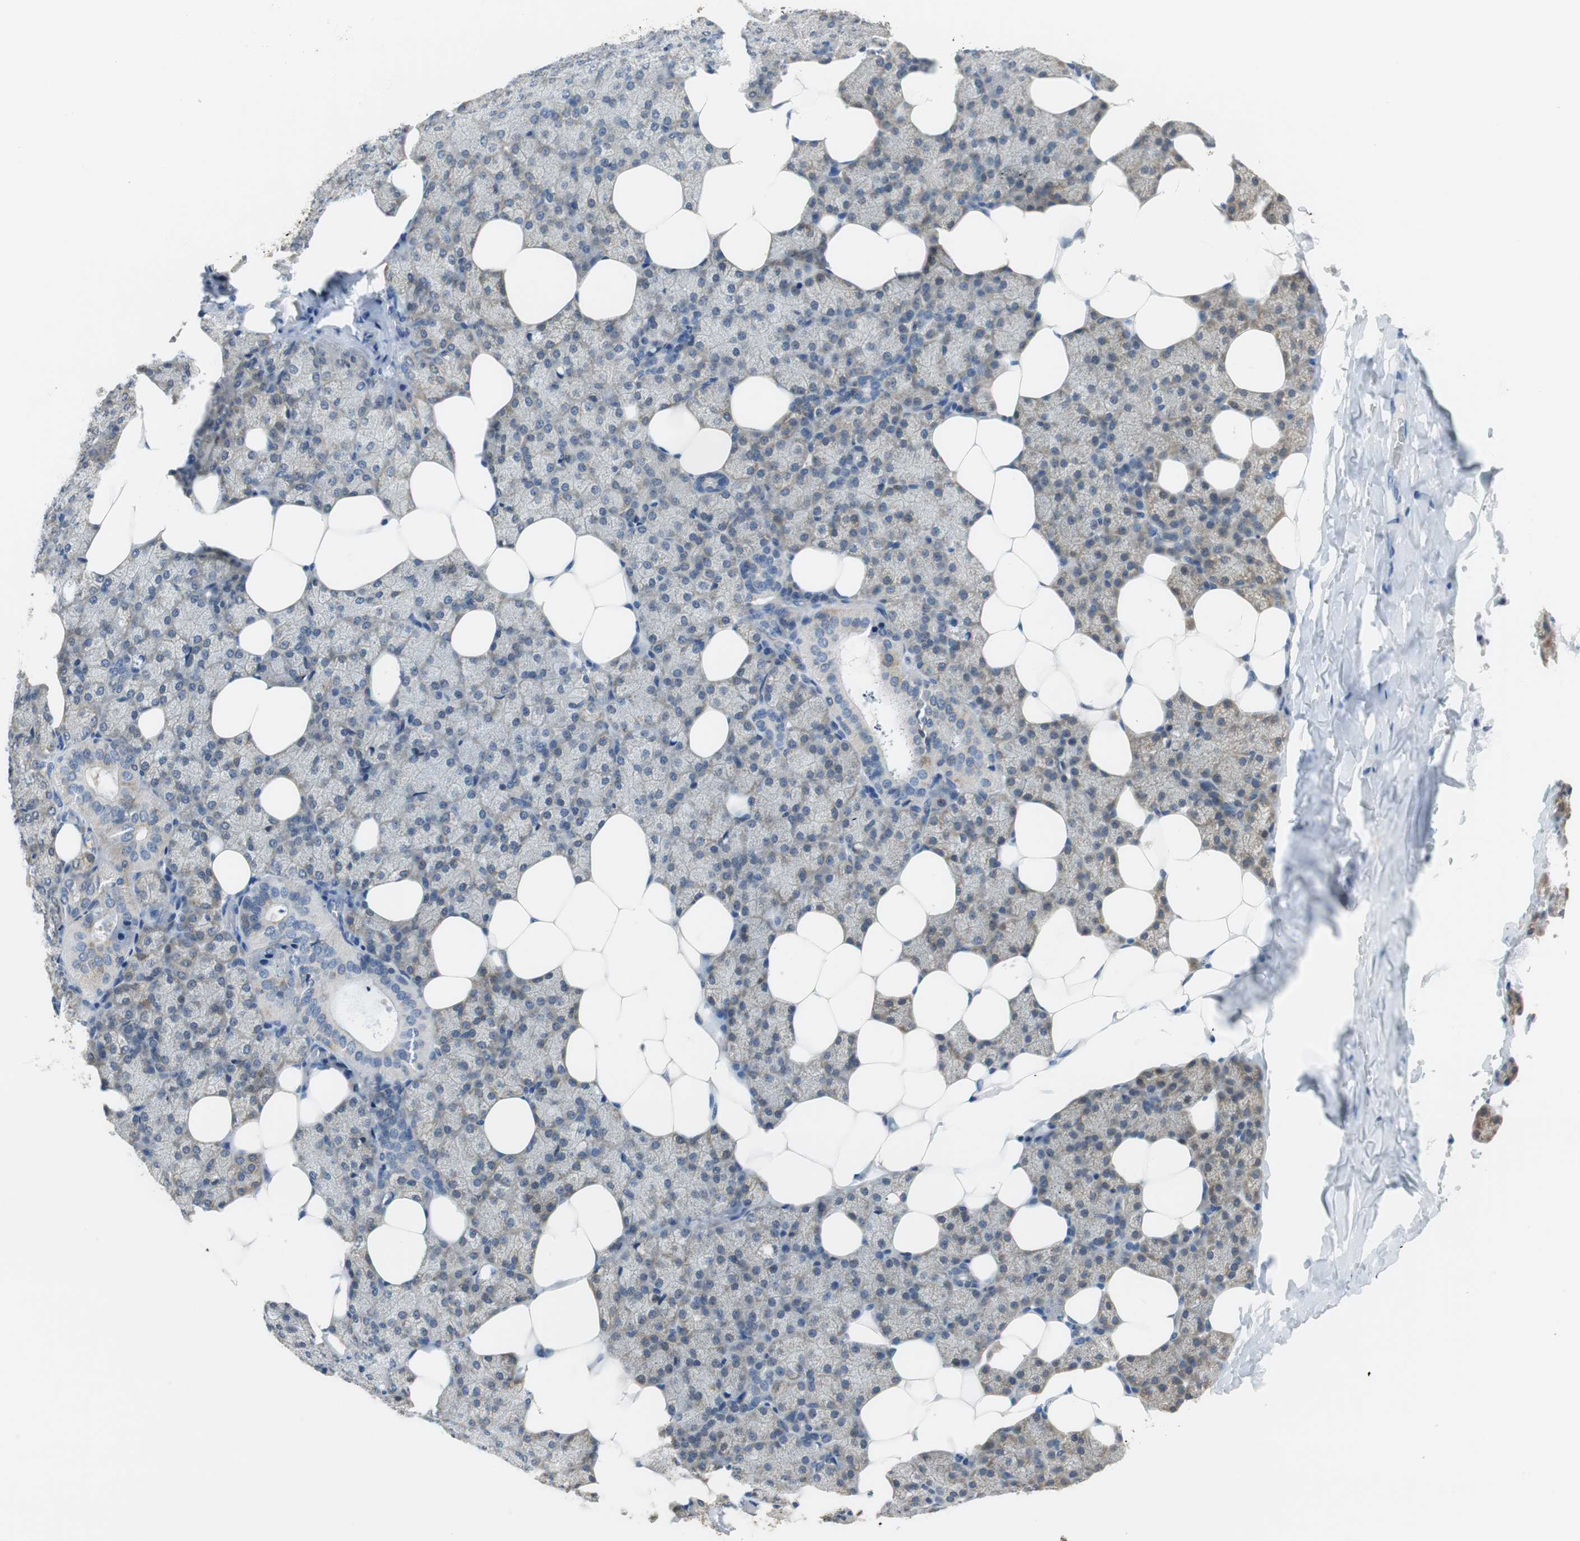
{"staining": {"intensity": "weak", "quantity": "<25%", "location": "cytoplasmic/membranous"}, "tissue": "salivary gland", "cell_type": "Glandular cells", "image_type": "normal", "snomed": [{"axis": "morphology", "description": "Normal tissue, NOS"}, {"axis": "topography", "description": "Lymph node"}, {"axis": "topography", "description": "Salivary gland"}], "caption": "Immunohistochemistry histopathology image of unremarkable human salivary gland stained for a protein (brown), which demonstrates no positivity in glandular cells. (DAB (3,3'-diaminobenzidine) immunohistochemistry visualized using brightfield microscopy, high magnification).", "gene": "CPA3", "patient": {"sex": "male", "age": 8}}